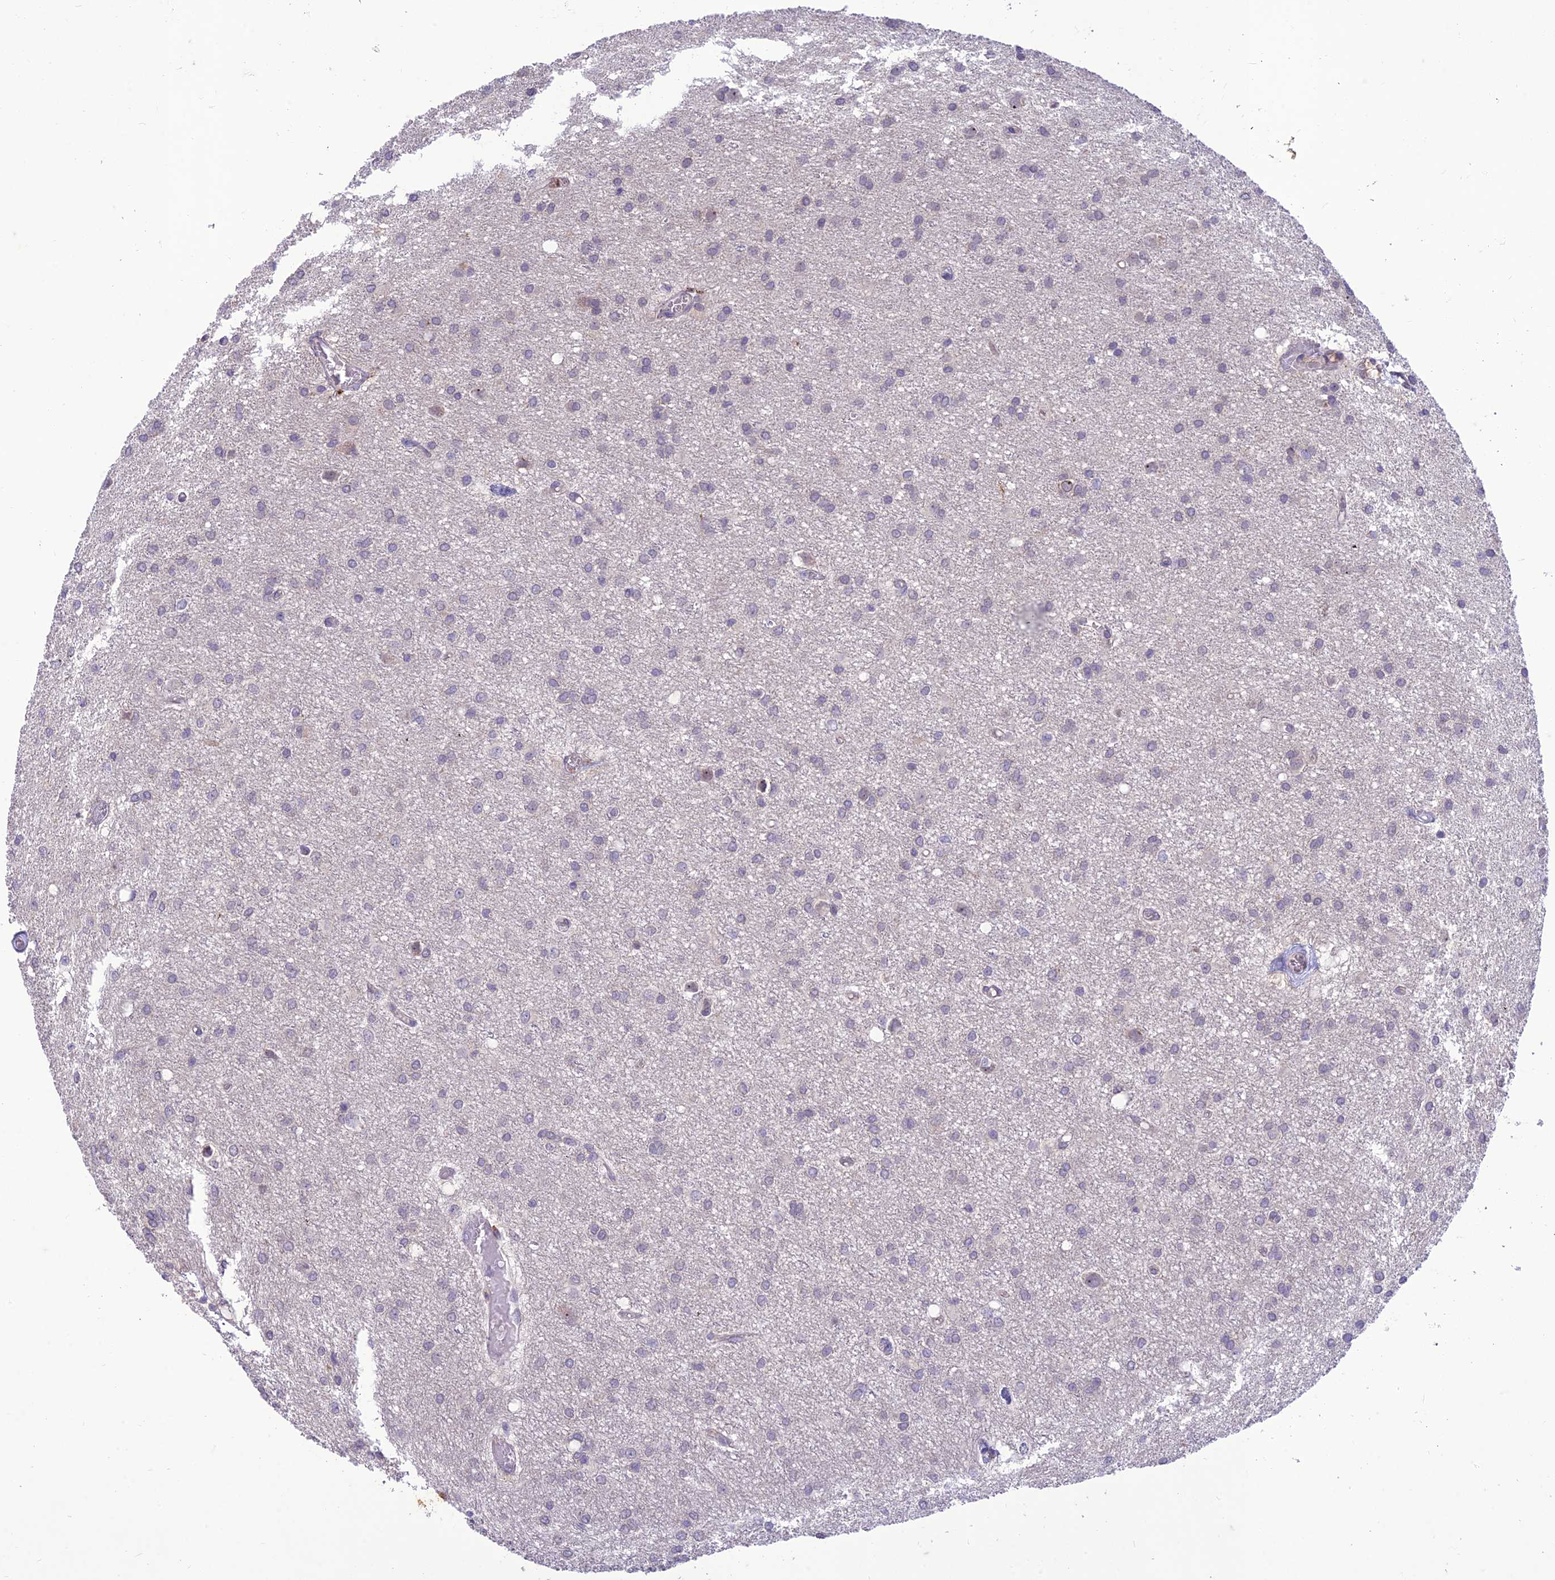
{"staining": {"intensity": "negative", "quantity": "none", "location": "none"}, "tissue": "glioma", "cell_type": "Tumor cells", "image_type": "cancer", "snomed": [{"axis": "morphology", "description": "Glioma, malignant, High grade"}, {"axis": "topography", "description": "Brain"}], "caption": "The micrograph reveals no staining of tumor cells in glioma.", "gene": "ITGAE", "patient": {"sex": "female", "age": 50}}